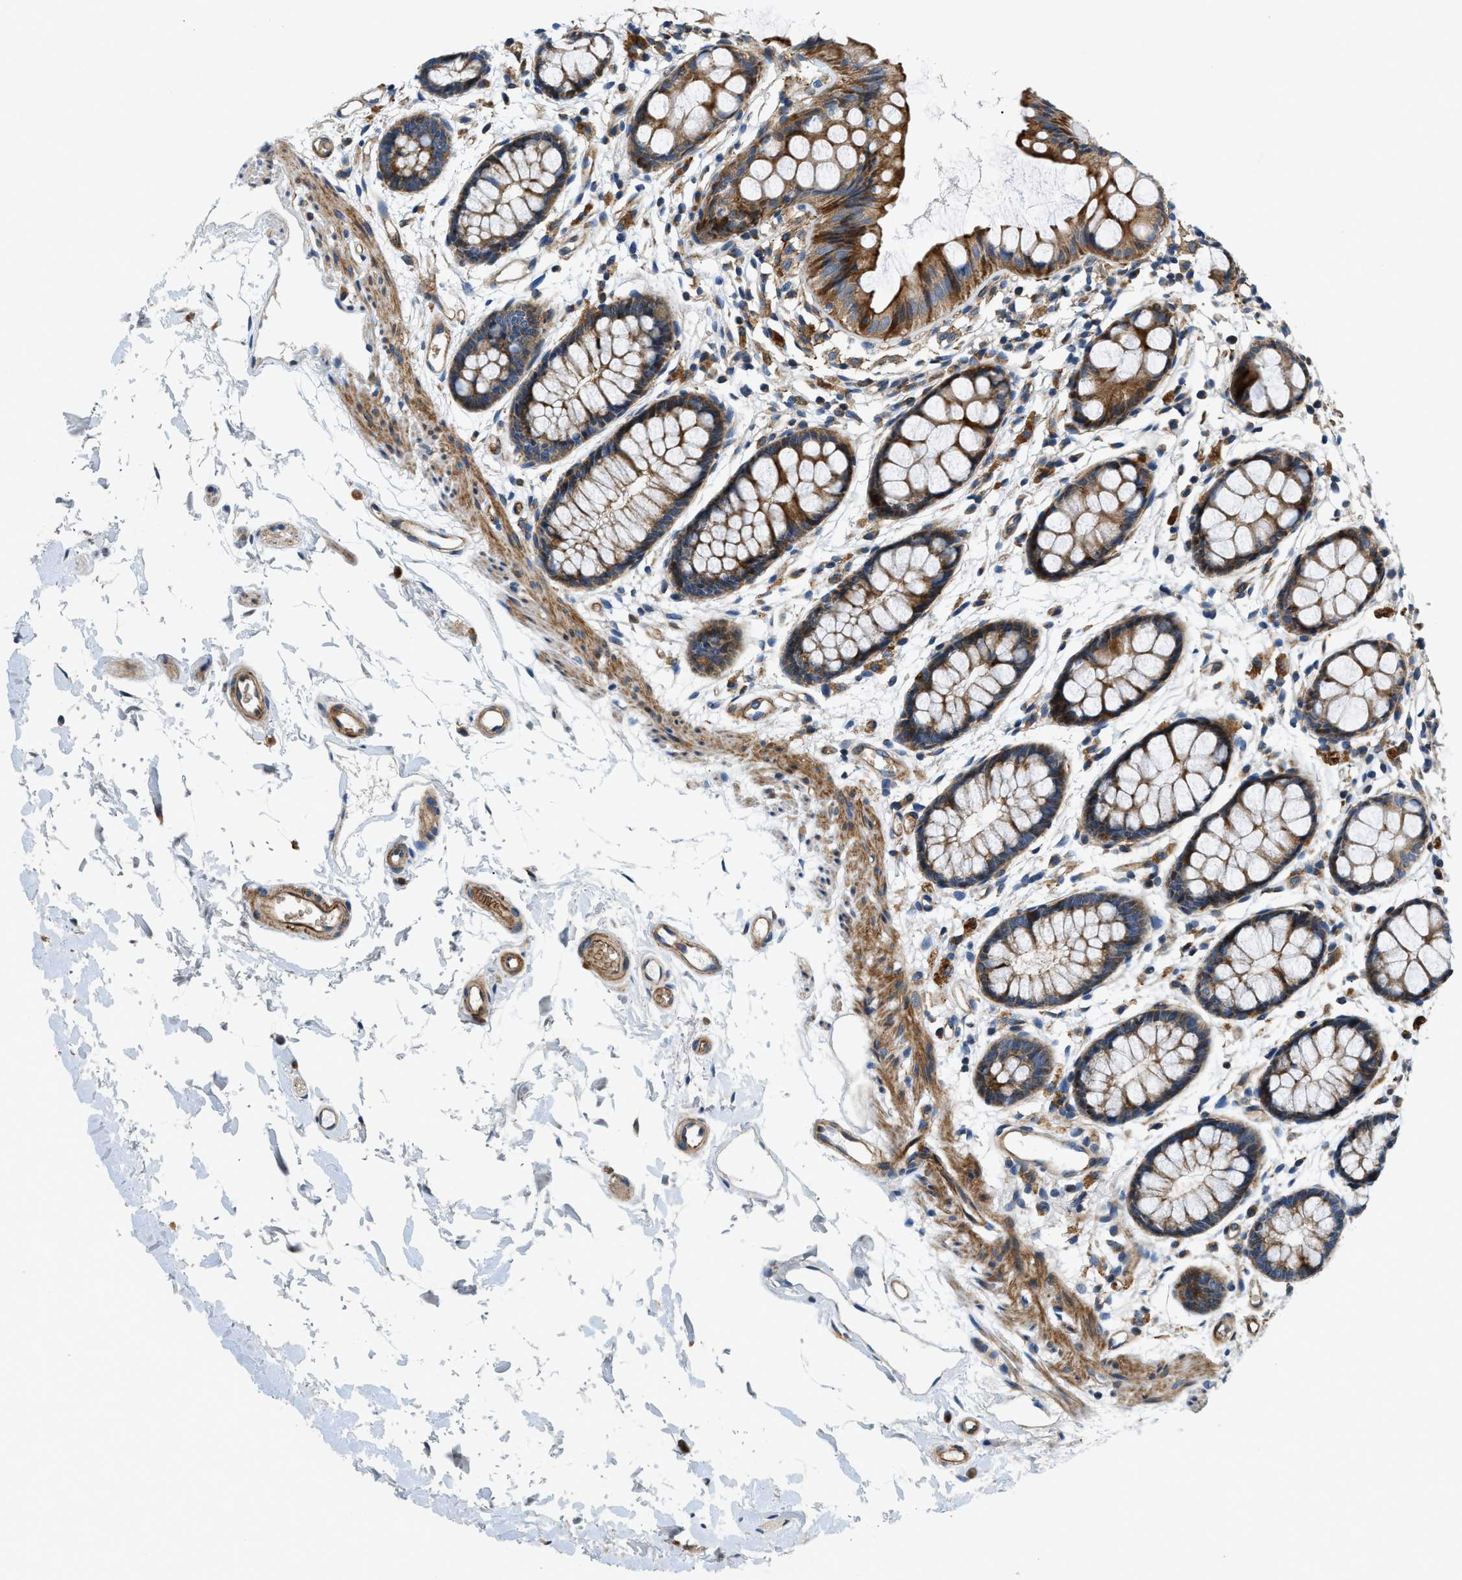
{"staining": {"intensity": "moderate", "quantity": ">75%", "location": "cytoplasmic/membranous"}, "tissue": "rectum", "cell_type": "Glandular cells", "image_type": "normal", "snomed": [{"axis": "morphology", "description": "Normal tissue, NOS"}, {"axis": "topography", "description": "Rectum"}], "caption": "Immunohistochemistry (IHC) staining of unremarkable rectum, which shows medium levels of moderate cytoplasmic/membranous positivity in approximately >75% of glandular cells indicating moderate cytoplasmic/membranous protein expression. The staining was performed using DAB (brown) for protein detection and nuclei were counterstained in hematoxylin (blue).", "gene": "DHODH", "patient": {"sex": "female", "age": 66}}